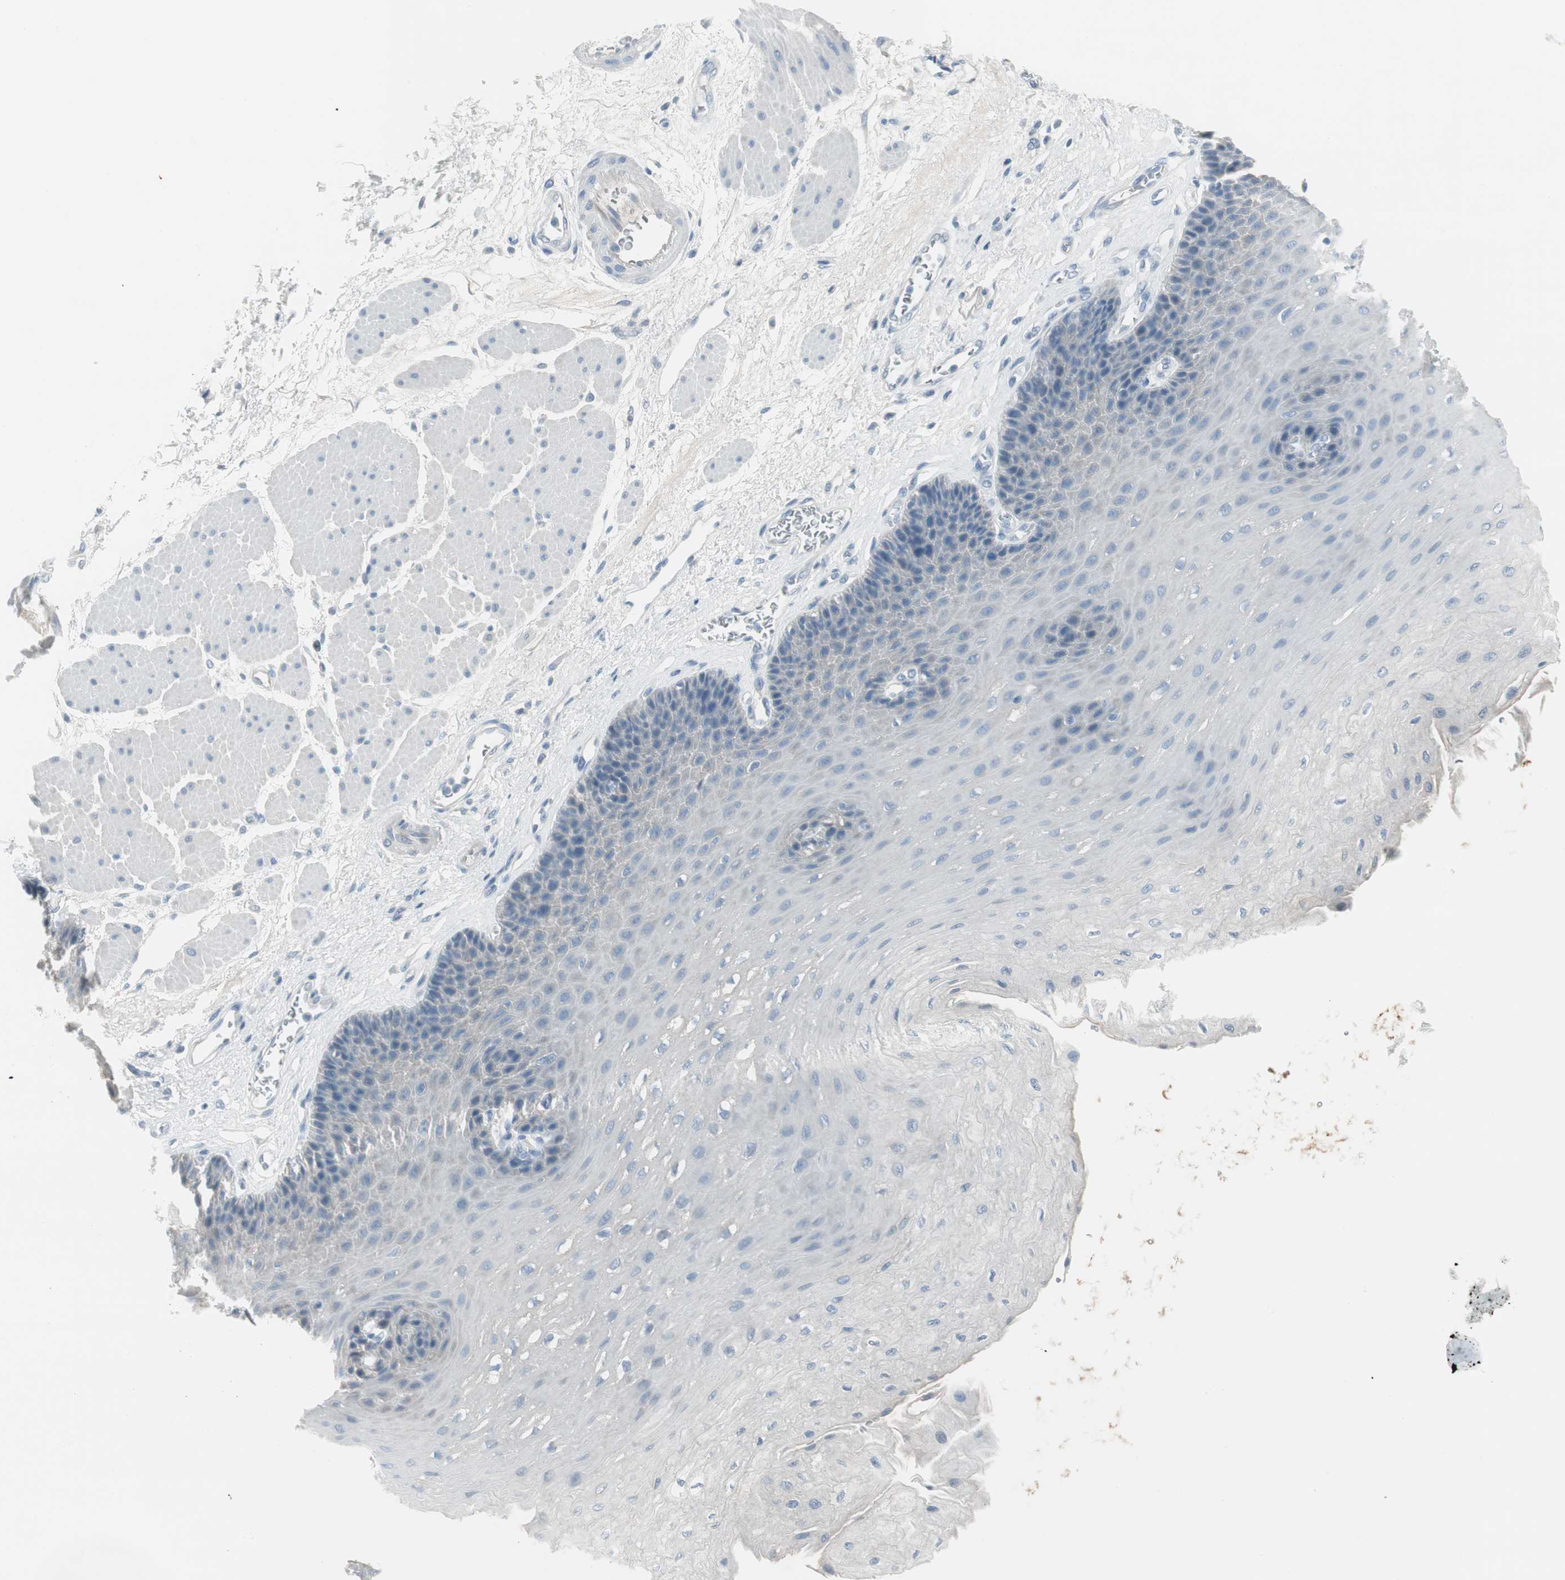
{"staining": {"intensity": "weak", "quantity": "<25%", "location": "cytoplasmic/membranous"}, "tissue": "esophagus", "cell_type": "Squamous epithelial cells", "image_type": "normal", "snomed": [{"axis": "morphology", "description": "Normal tissue, NOS"}, {"axis": "topography", "description": "Esophagus"}], "caption": "High power microscopy image of an IHC micrograph of normal esophagus, revealing no significant positivity in squamous epithelial cells. The staining is performed using DAB (3,3'-diaminobenzidine) brown chromogen with nuclei counter-stained in using hematoxylin.", "gene": "AGR2", "patient": {"sex": "female", "age": 72}}